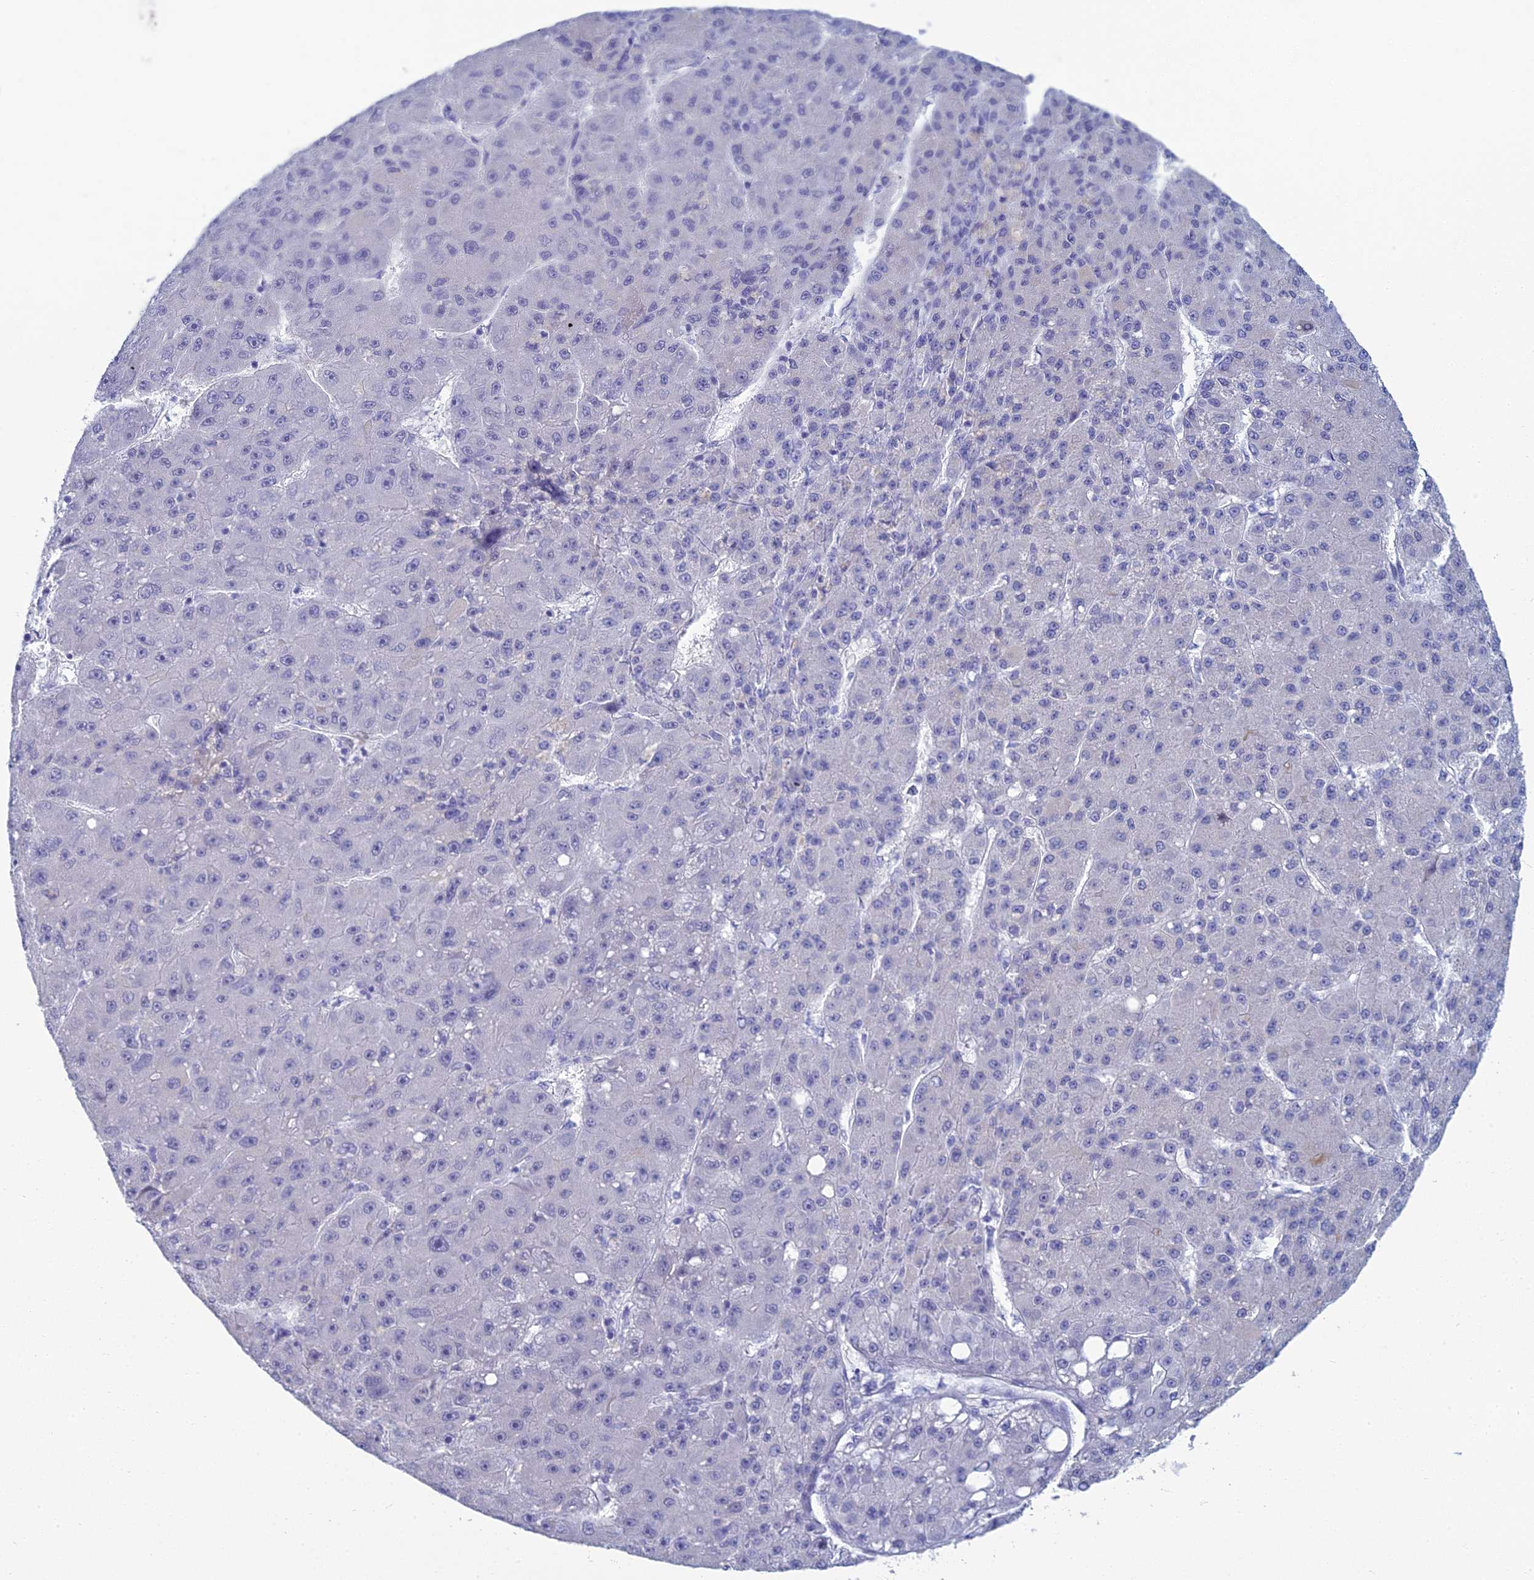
{"staining": {"intensity": "negative", "quantity": "none", "location": "none"}, "tissue": "liver cancer", "cell_type": "Tumor cells", "image_type": "cancer", "snomed": [{"axis": "morphology", "description": "Carcinoma, Hepatocellular, NOS"}, {"axis": "topography", "description": "Liver"}], "caption": "The micrograph demonstrates no significant staining in tumor cells of hepatocellular carcinoma (liver). The staining is performed using DAB (3,3'-diaminobenzidine) brown chromogen with nuclei counter-stained in using hematoxylin.", "gene": "MUC13", "patient": {"sex": "male", "age": 67}}